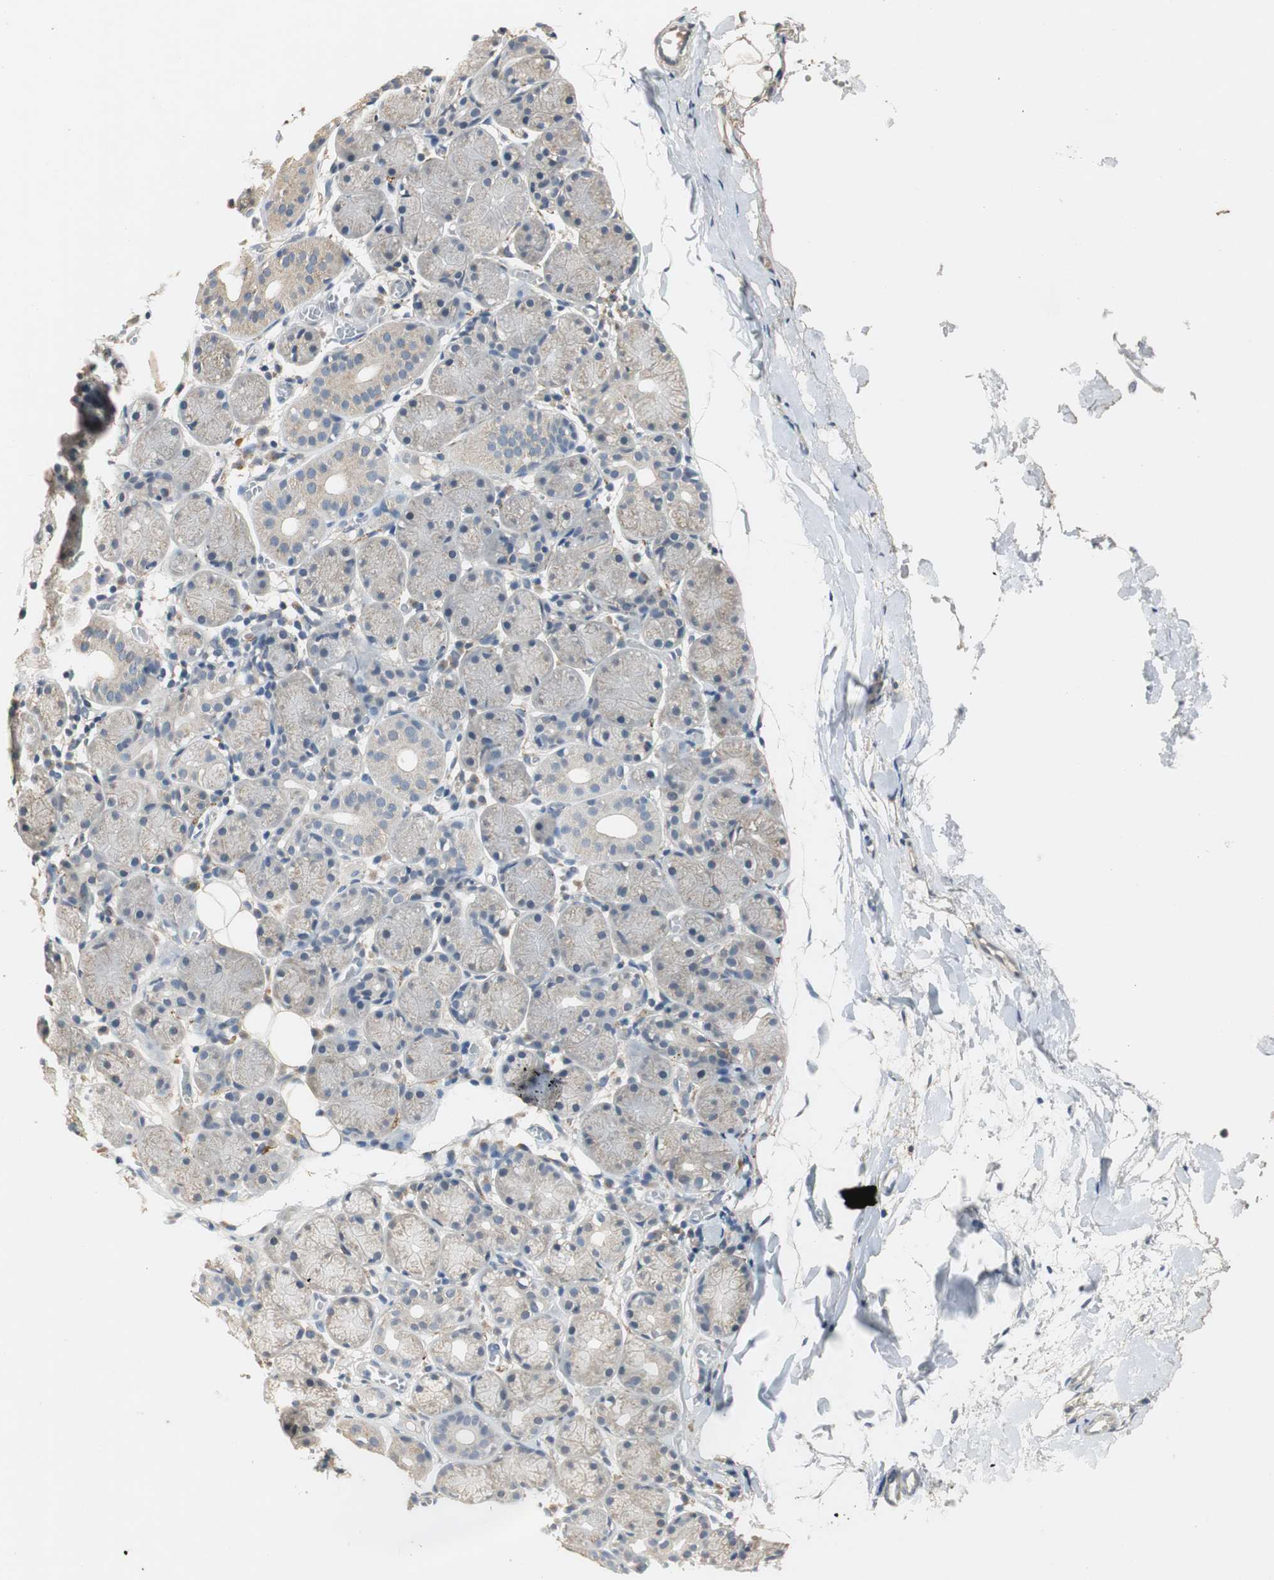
{"staining": {"intensity": "weak", "quantity": "<25%", "location": "cytoplasmic/membranous"}, "tissue": "salivary gland", "cell_type": "Glandular cells", "image_type": "normal", "snomed": [{"axis": "morphology", "description": "Normal tissue, NOS"}, {"axis": "topography", "description": "Salivary gland"}], "caption": "Immunohistochemical staining of normal salivary gland demonstrates no significant staining in glandular cells. (DAB (3,3'-diaminobenzidine) IHC, high magnification).", "gene": "PTPRN2", "patient": {"sex": "female", "age": 24}}